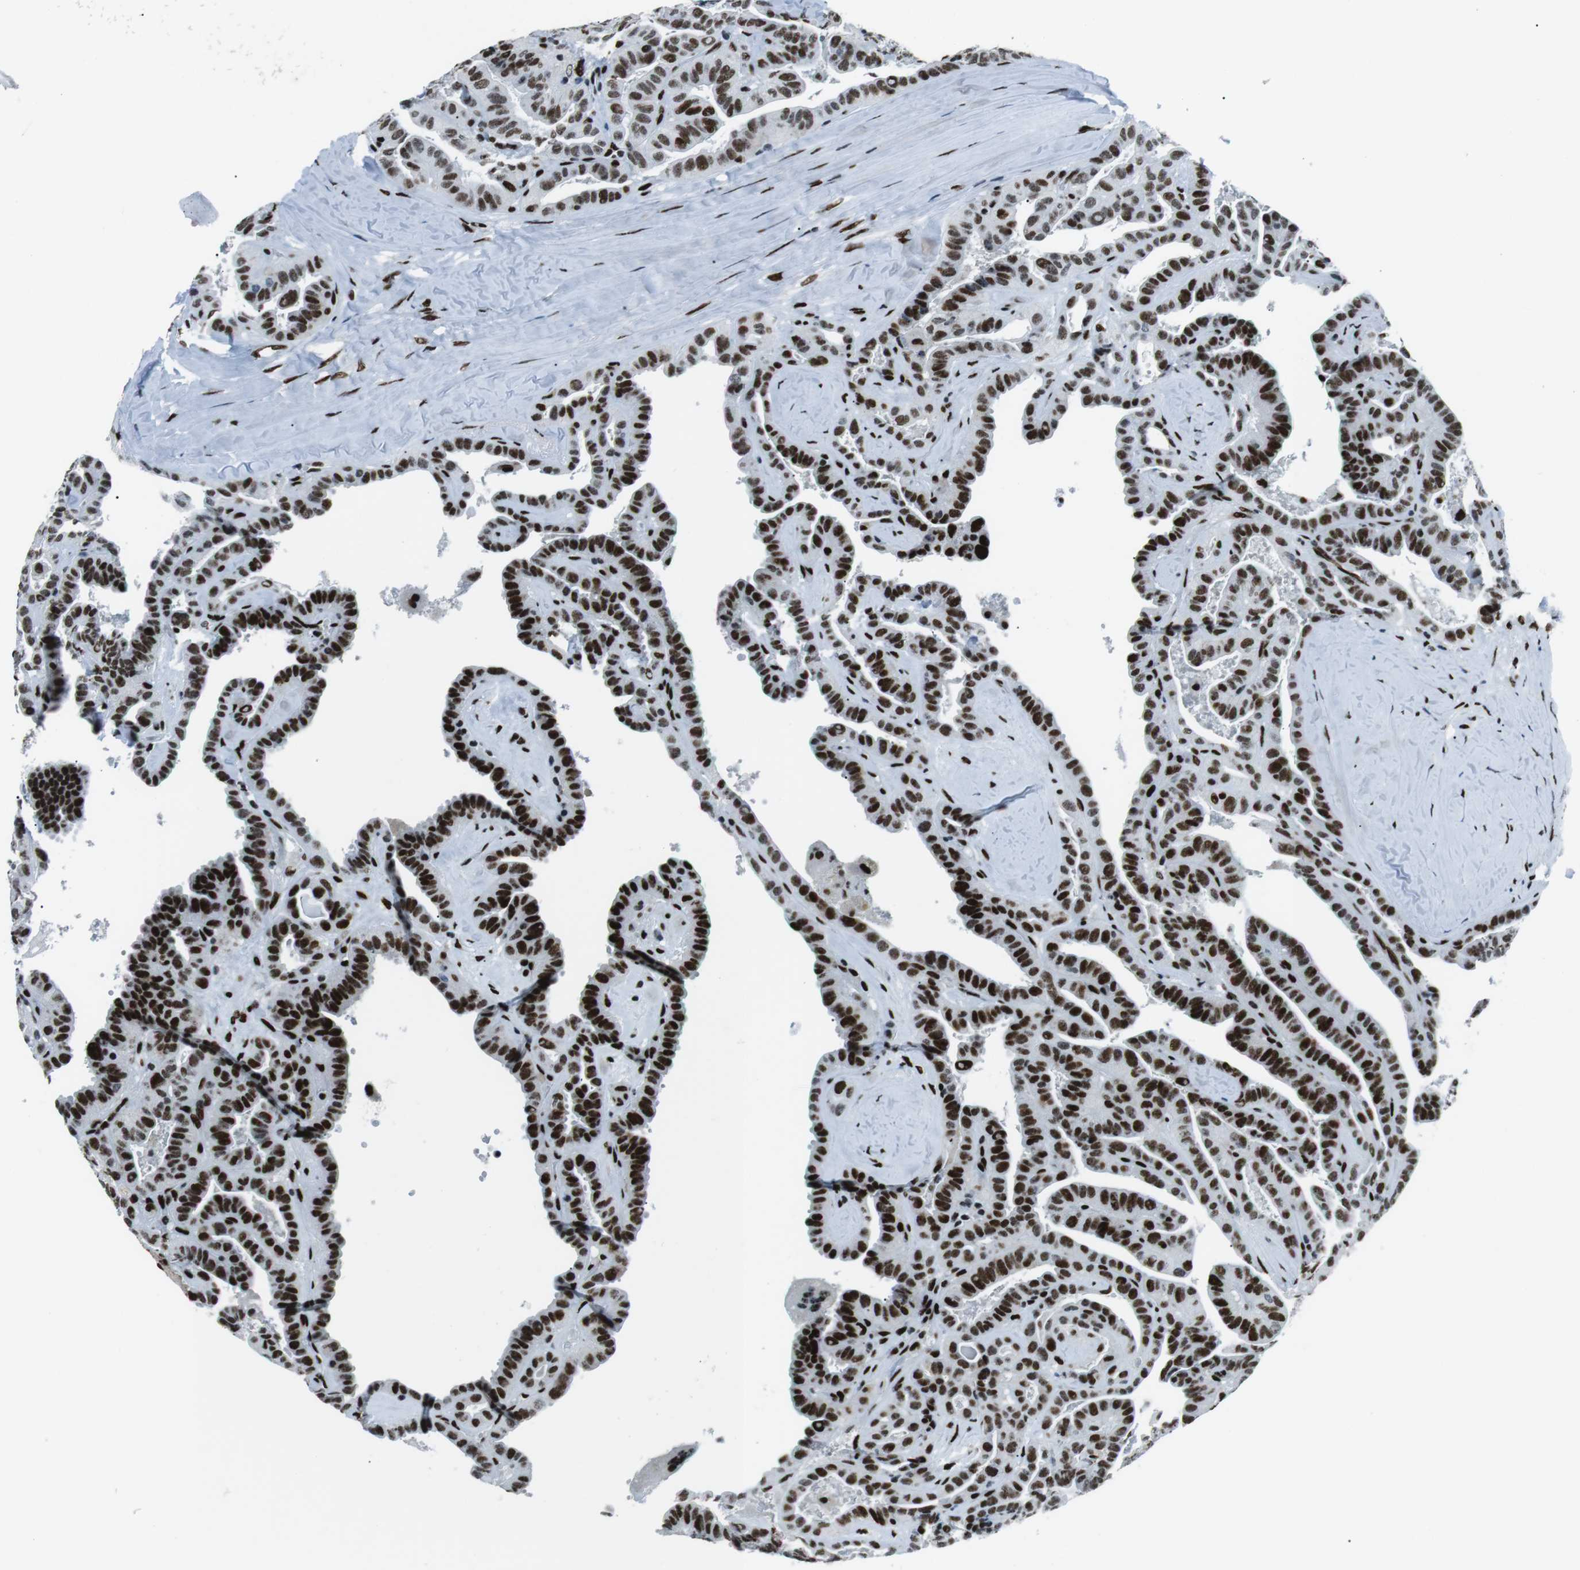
{"staining": {"intensity": "strong", "quantity": ">75%", "location": "nuclear"}, "tissue": "thyroid cancer", "cell_type": "Tumor cells", "image_type": "cancer", "snomed": [{"axis": "morphology", "description": "Papillary adenocarcinoma, NOS"}, {"axis": "topography", "description": "Thyroid gland"}], "caption": "A micrograph of human thyroid cancer (papillary adenocarcinoma) stained for a protein displays strong nuclear brown staining in tumor cells. (DAB = brown stain, brightfield microscopy at high magnification).", "gene": "PML", "patient": {"sex": "male", "age": 77}}